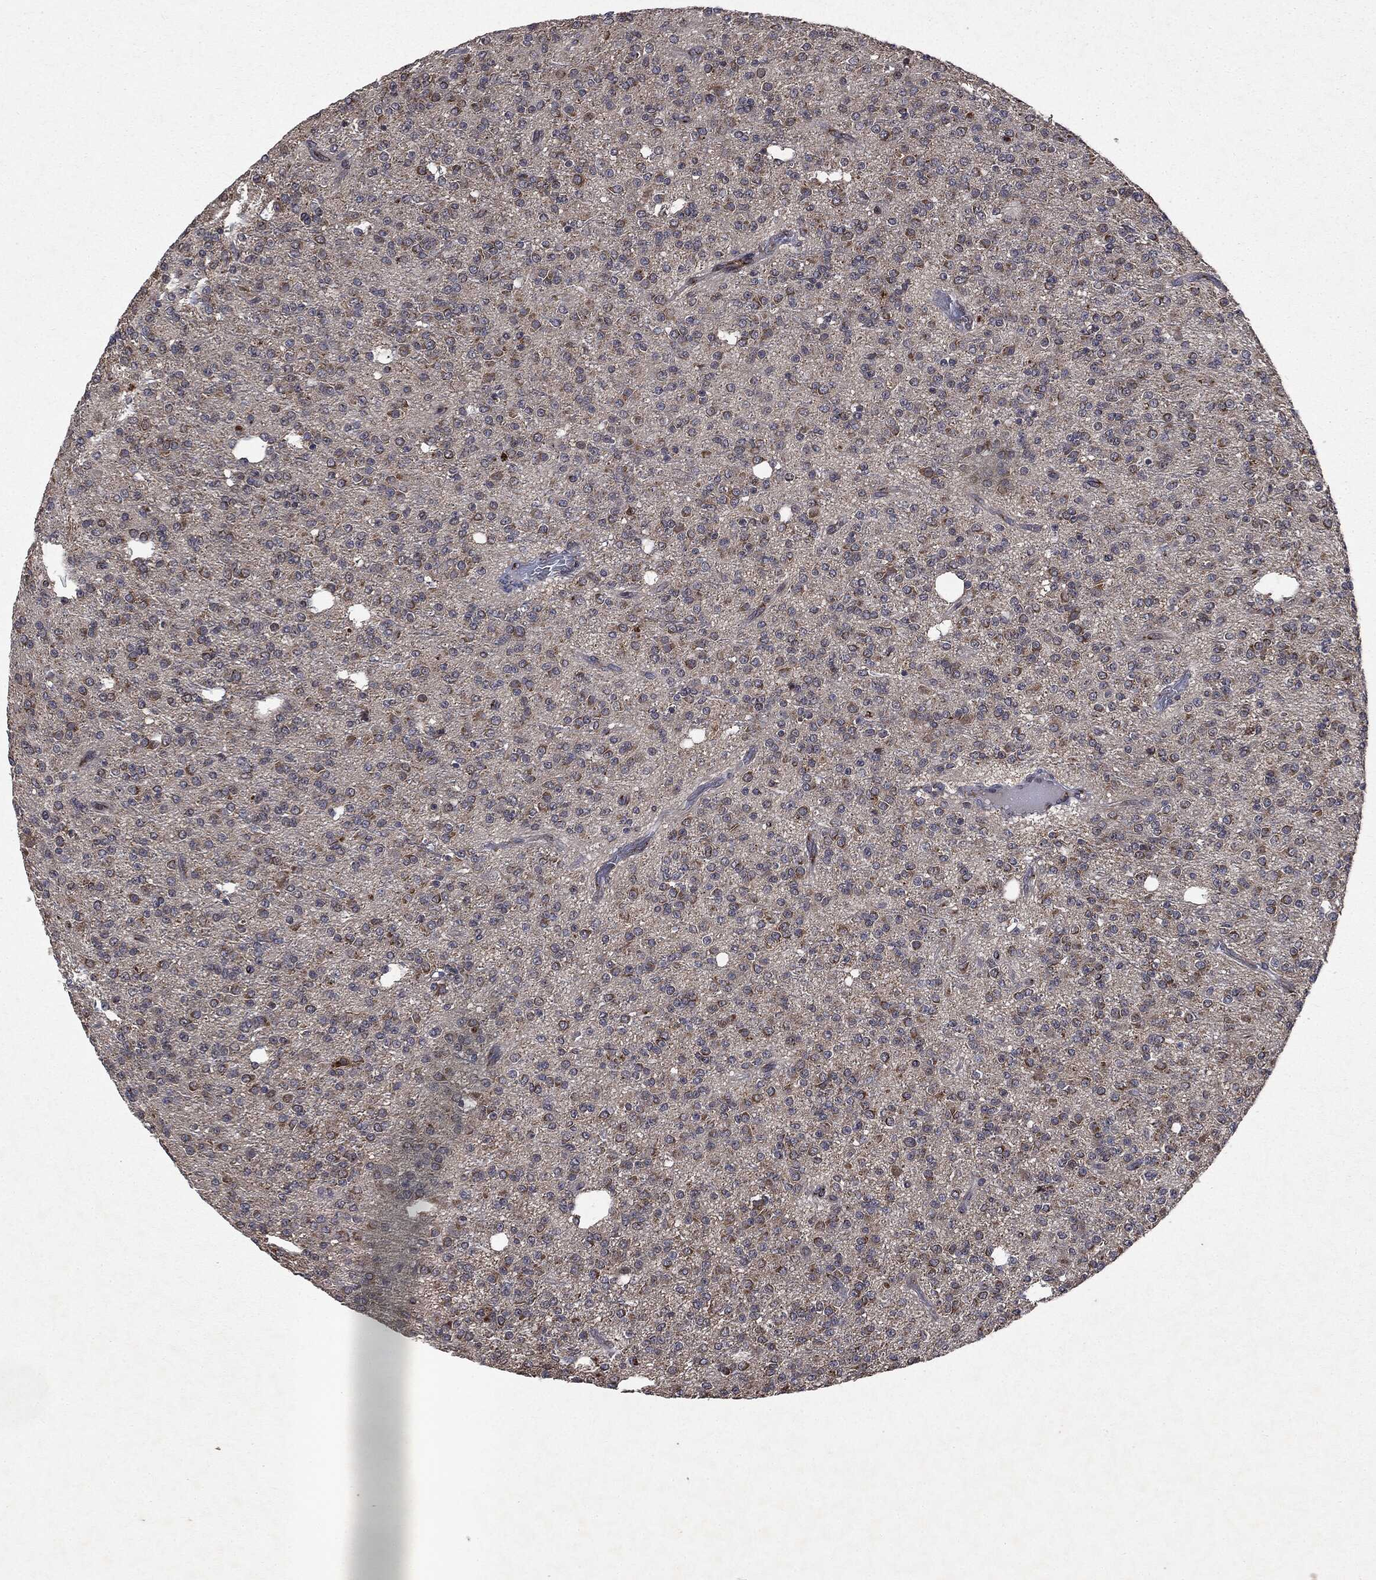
{"staining": {"intensity": "strong", "quantity": "<25%", "location": "cytoplasmic/membranous"}, "tissue": "glioma", "cell_type": "Tumor cells", "image_type": "cancer", "snomed": [{"axis": "morphology", "description": "Glioma, malignant, Low grade"}, {"axis": "topography", "description": "Brain"}], "caption": "Tumor cells display strong cytoplasmic/membranous positivity in about <25% of cells in glioma. Nuclei are stained in blue.", "gene": "PLPPR2", "patient": {"sex": "male", "age": 27}}